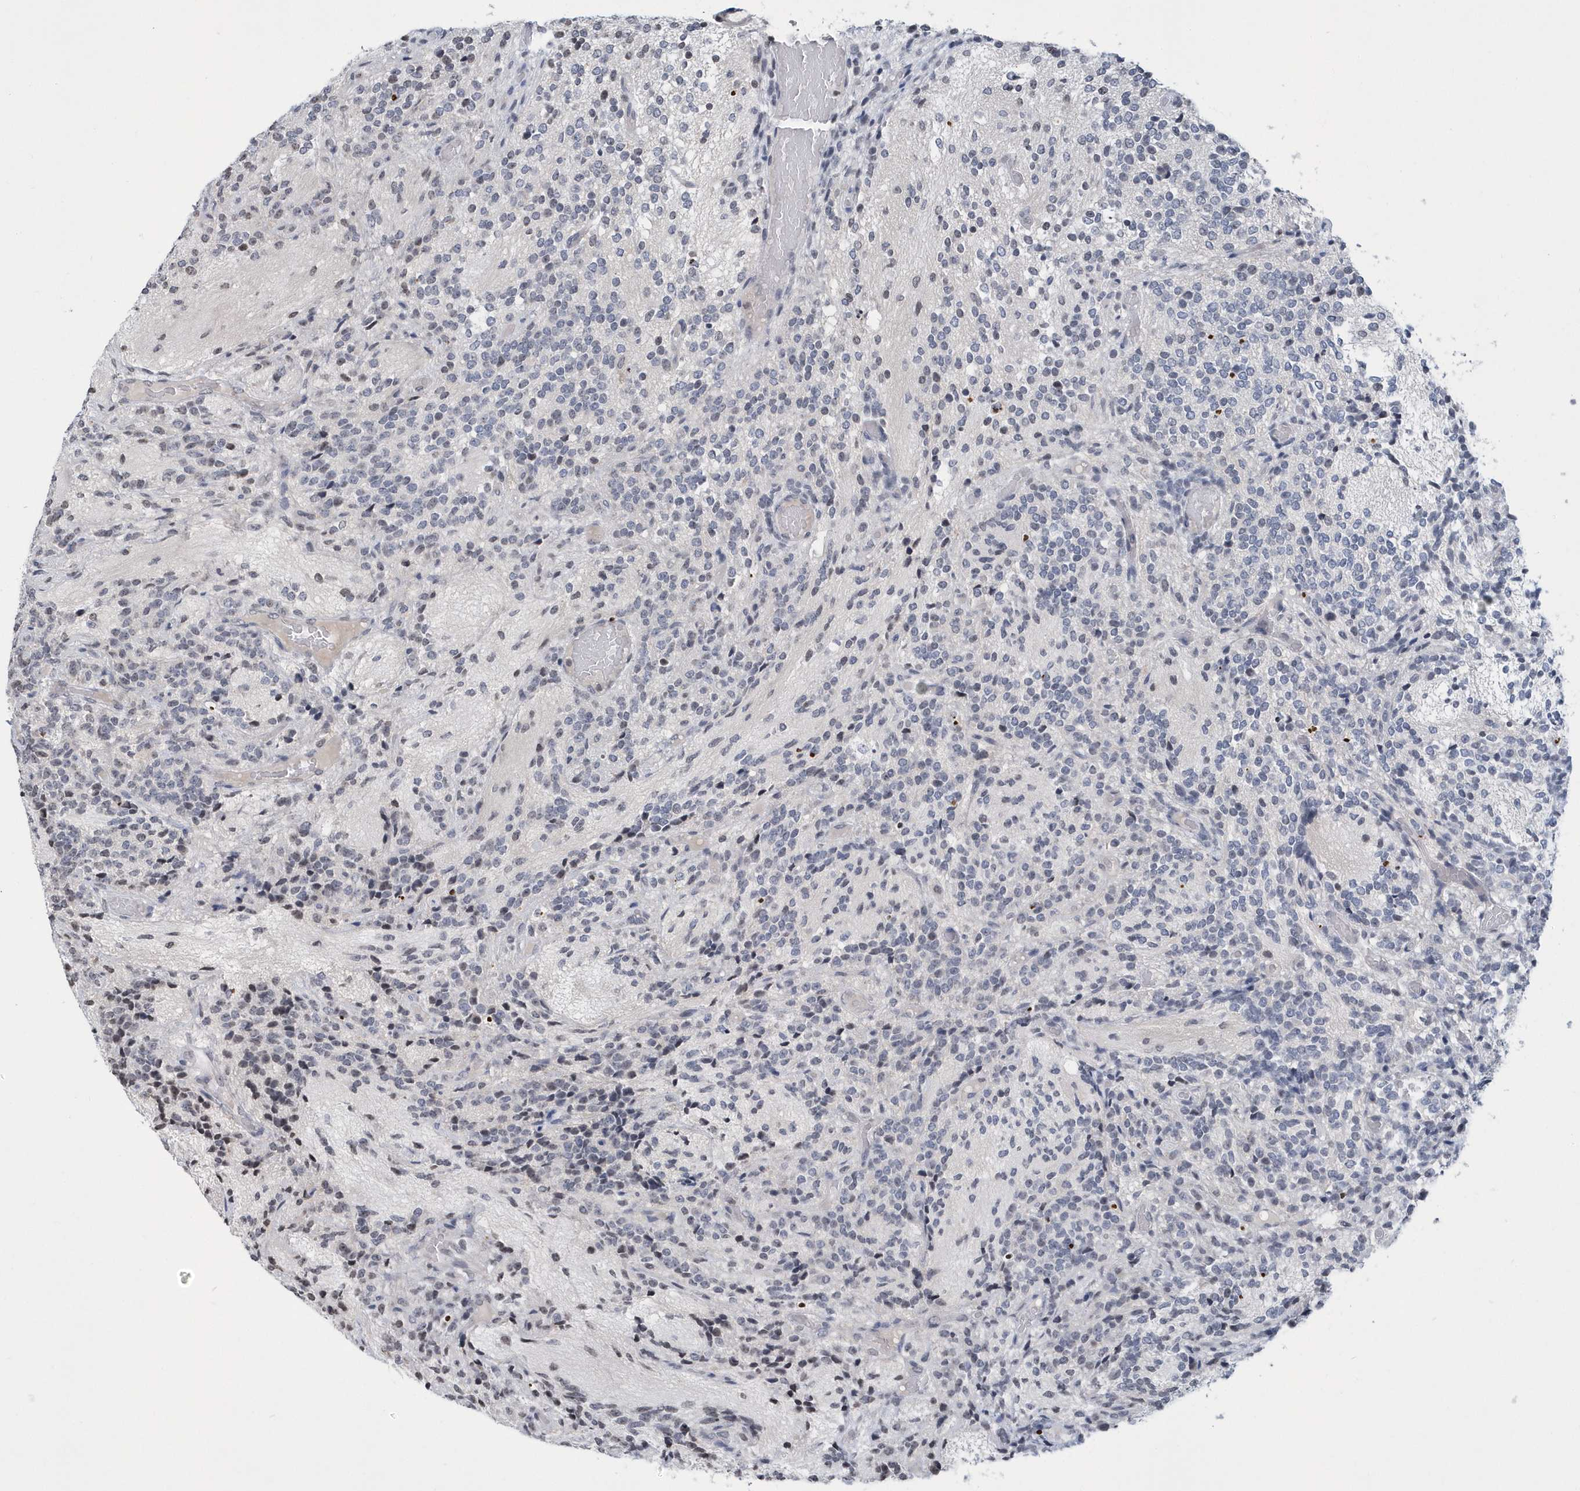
{"staining": {"intensity": "negative", "quantity": "none", "location": "none"}, "tissue": "glioma", "cell_type": "Tumor cells", "image_type": "cancer", "snomed": [{"axis": "morphology", "description": "Glioma, malignant, Low grade"}, {"axis": "topography", "description": "Brain"}], "caption": "IHC histopathology image of neoplastic tissue: human glioma stained with DAB (3,3'-diaminobenzidine) reveals no significant protein expression in tumor cells. (Stains: DAB (3,3'-diaminobenzidine) IHC with hematoxylin counter stain, Microscopy: brightfield microscopy at high magnification).", "gene": "VWA5B2", "patient": {"sex": "female", "age": 1}}